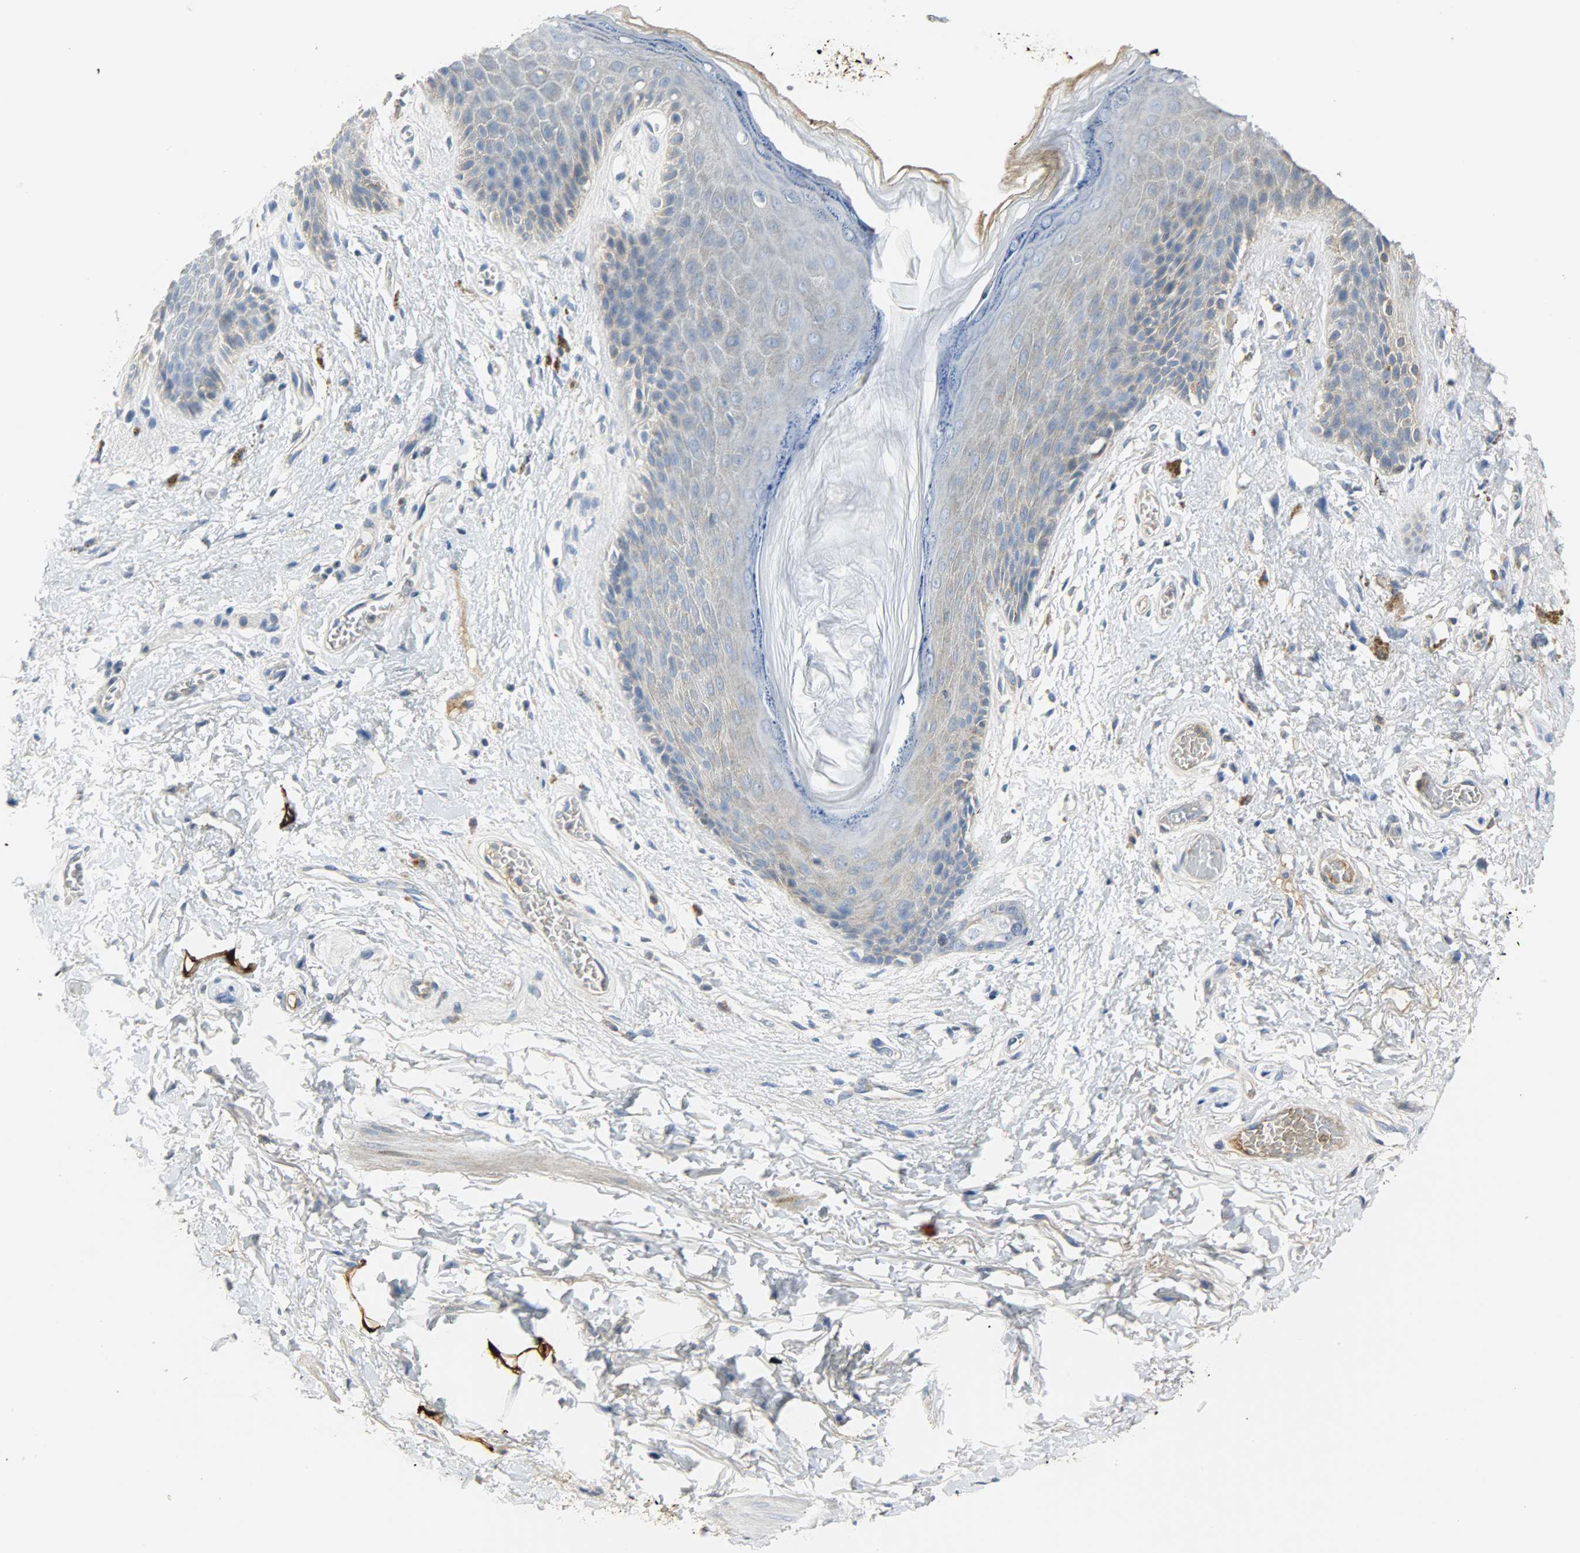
{"staining": {"intensity": "moderate", "quantity": "25%-75%", "location": "cytoplasmic/membranous"}, "tissue": "skin", "cell_type": "Epidermal cells", "image_type": "normal", "snomed": [{"axis": "morphology", "description": "Normal tissue, NOS"}, {"axis": "topography", "description": "Anal"}], "caption": "Protein analysis of unremarkable skin exhibits moderate cytoplasmic/membranous expression in approximately 25%-75% of epidermal cells.", "gene": "CA3", "patient": {"sex": "female", "age": 46}}